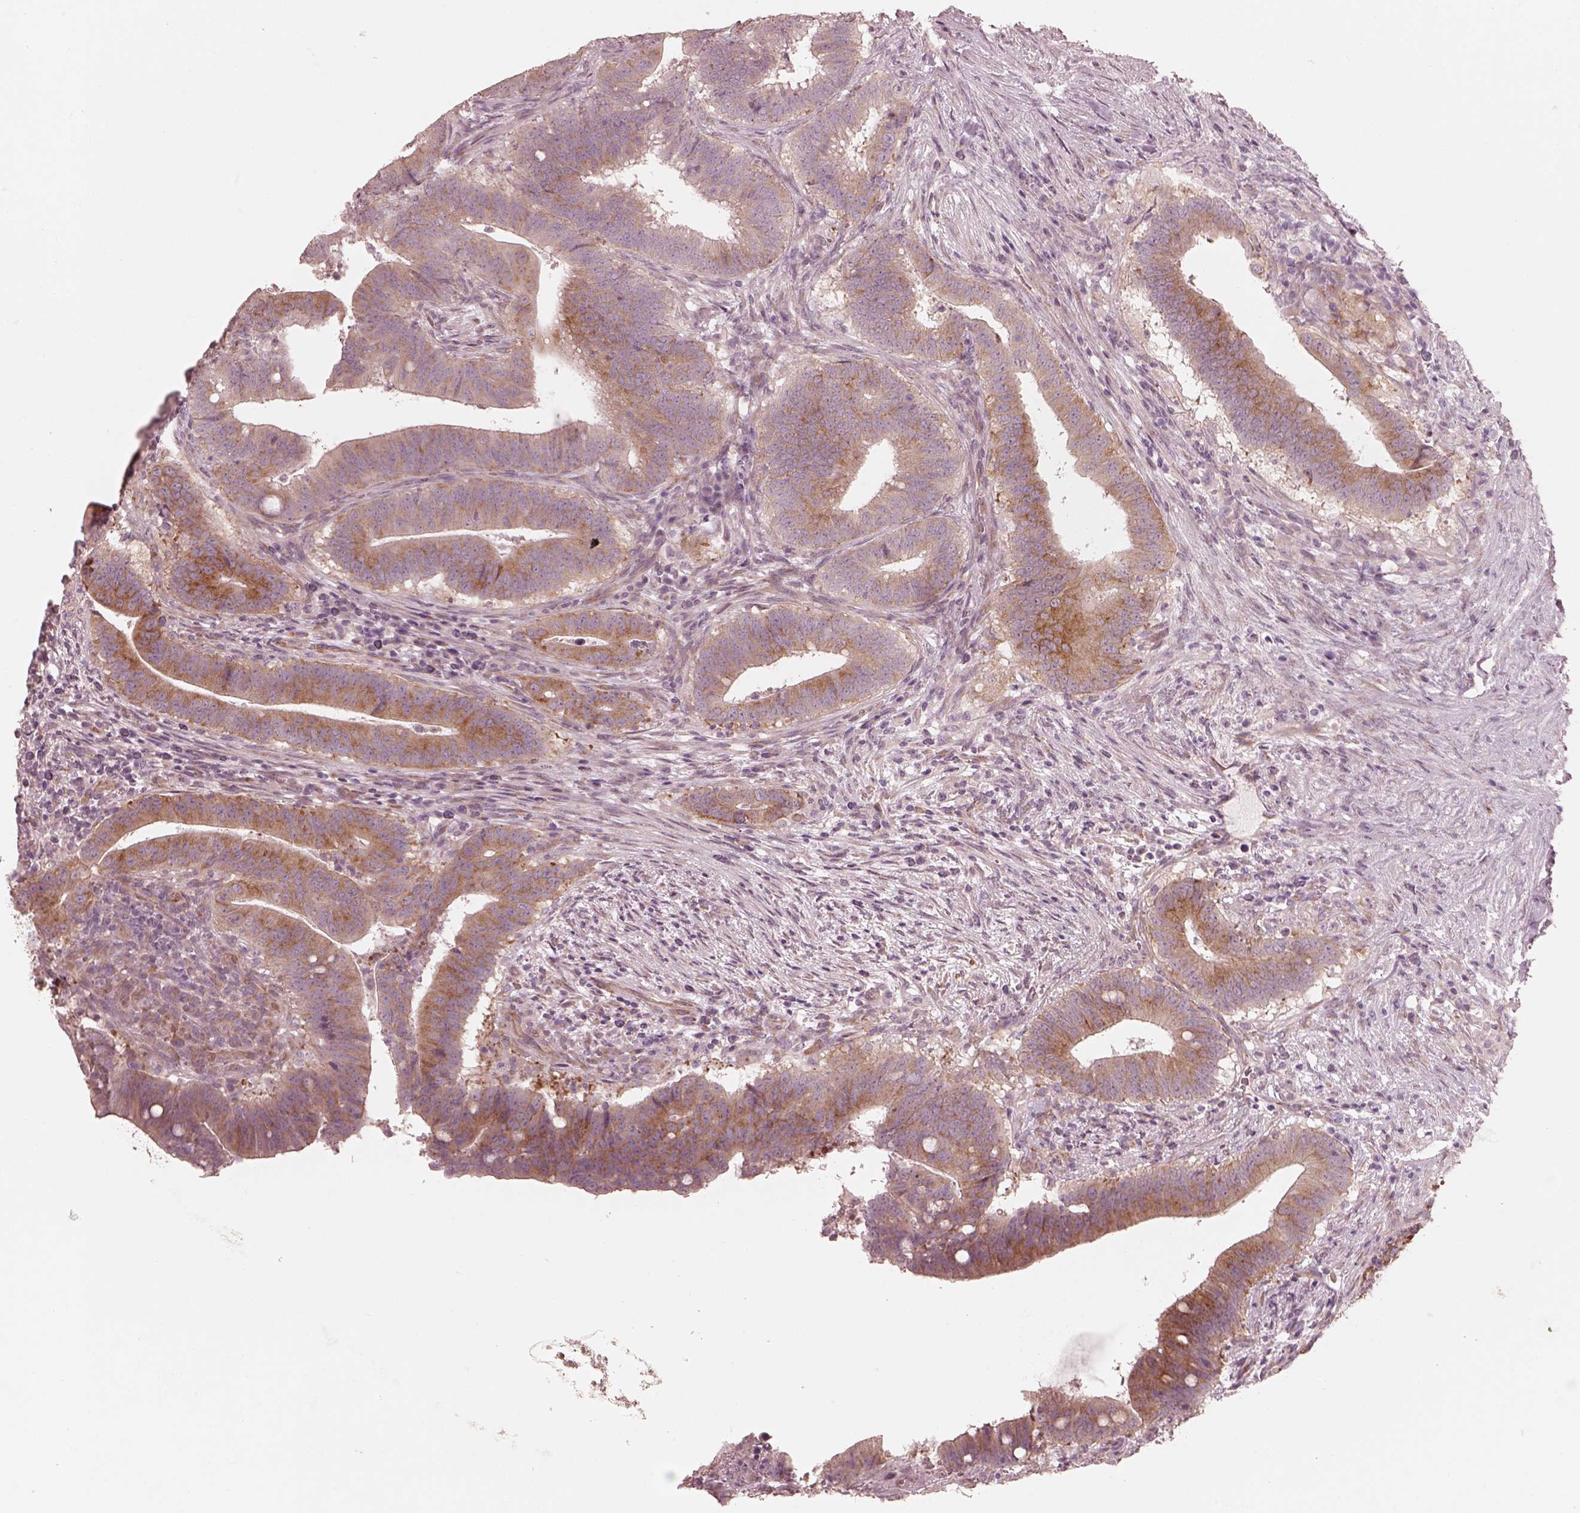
{"staining": {"intensity": "moderate", "quantity": "<25%", "location": "cytoplasmic/membranous"}, "tissue": "colorectal cancer", "cell_type": "Tumor cells", "image_type": "cancer", "snomed": [{"axis": "morphology", "description": "Adenocarcinoma, NOS"}, {"axis": "topography", "description": "Colon"}], "caption": "A brown stain labels moderate cytoplasmic/membranous expression of a protein in human adenocarcinoma (colorectal) tumor cells.", "gene": "RAB3C", "patient": {"sex": "female", "age": 43}}